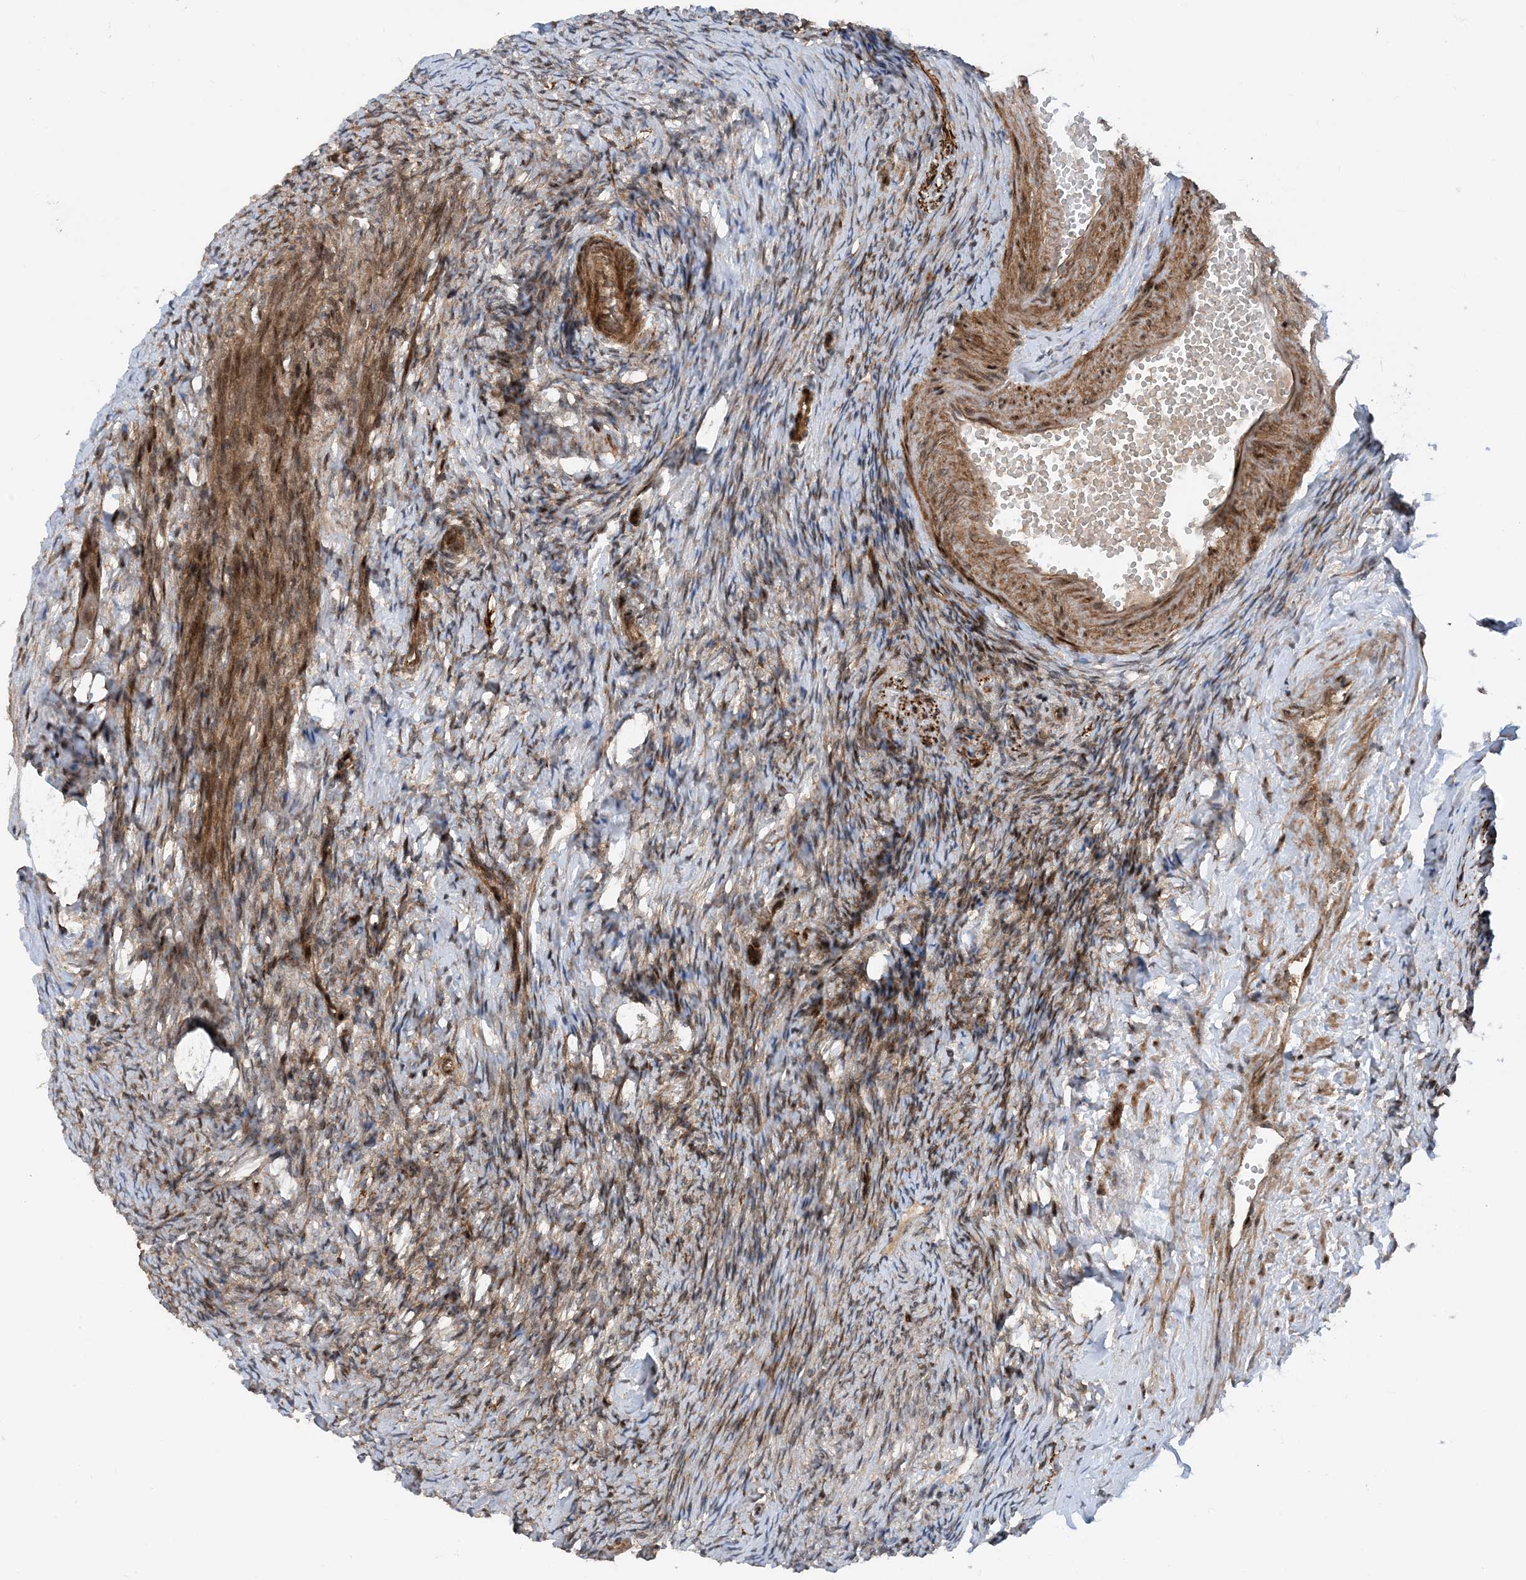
{"staining": {"intensity": "moderate", "quantity": "25%-75%", "location": "cytoplasmic/membranous"}, "tissue": "ovary", "cell_type": "Ovarian stroma cells", "image_type": "normal", "snomed": [{"axis": "morphology", "description": "Normal tissue, NOS"}, {"axis": "morphology", "description": "Cyst, NOS"}, {"axis": "topography", "description": "Ovary"}], "caption": "IHC histopathology image of unremarkable ovary stained for a protein (brown), which displays medium levels of moderate cytoplasmic/membranous staining in about 25%-75% of ovarian stroma cells.", "gene": "HEMK1", "patient": {"sex": "female", "age": 33}}